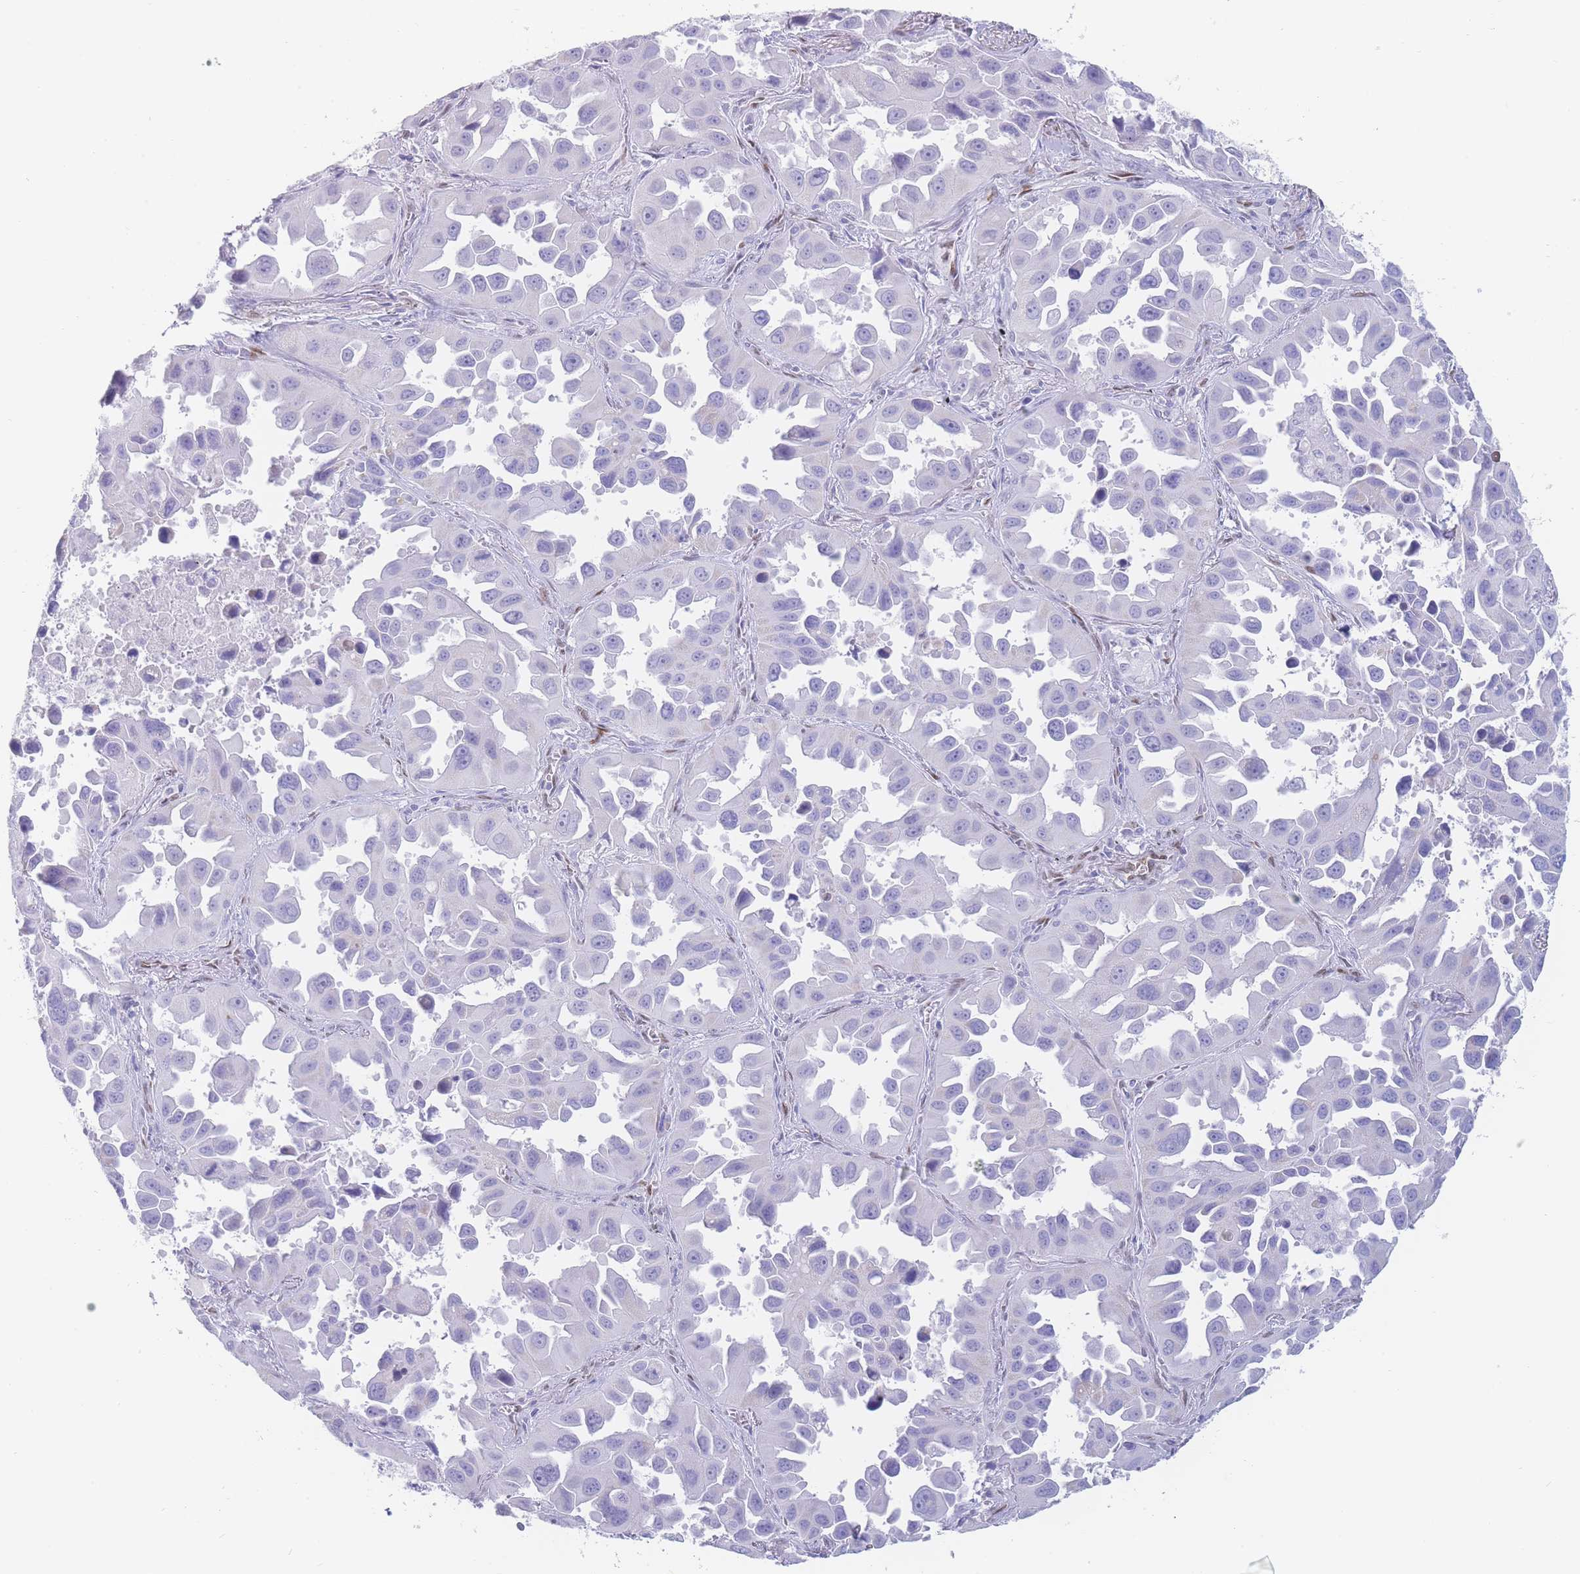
{"staining": {"intensity": "negative", "quantity": "none", "location": "none"}, "tissue": "lung cancer", "cell_type": "Tumor cells", "image_type": "cancer", "snomed": [{"axis": "morphology", "description": "Adenocarcinoma, NOS"}, {"axis": "topography", "description": "Lung"}], "caption": "Immunohistochemistry (IHC) of human lung cancer (adenocarcinoma) reveals no expression in tumor cells.", "gene": "PSMB5", "patient": {"sex": "male", "age": 66}}